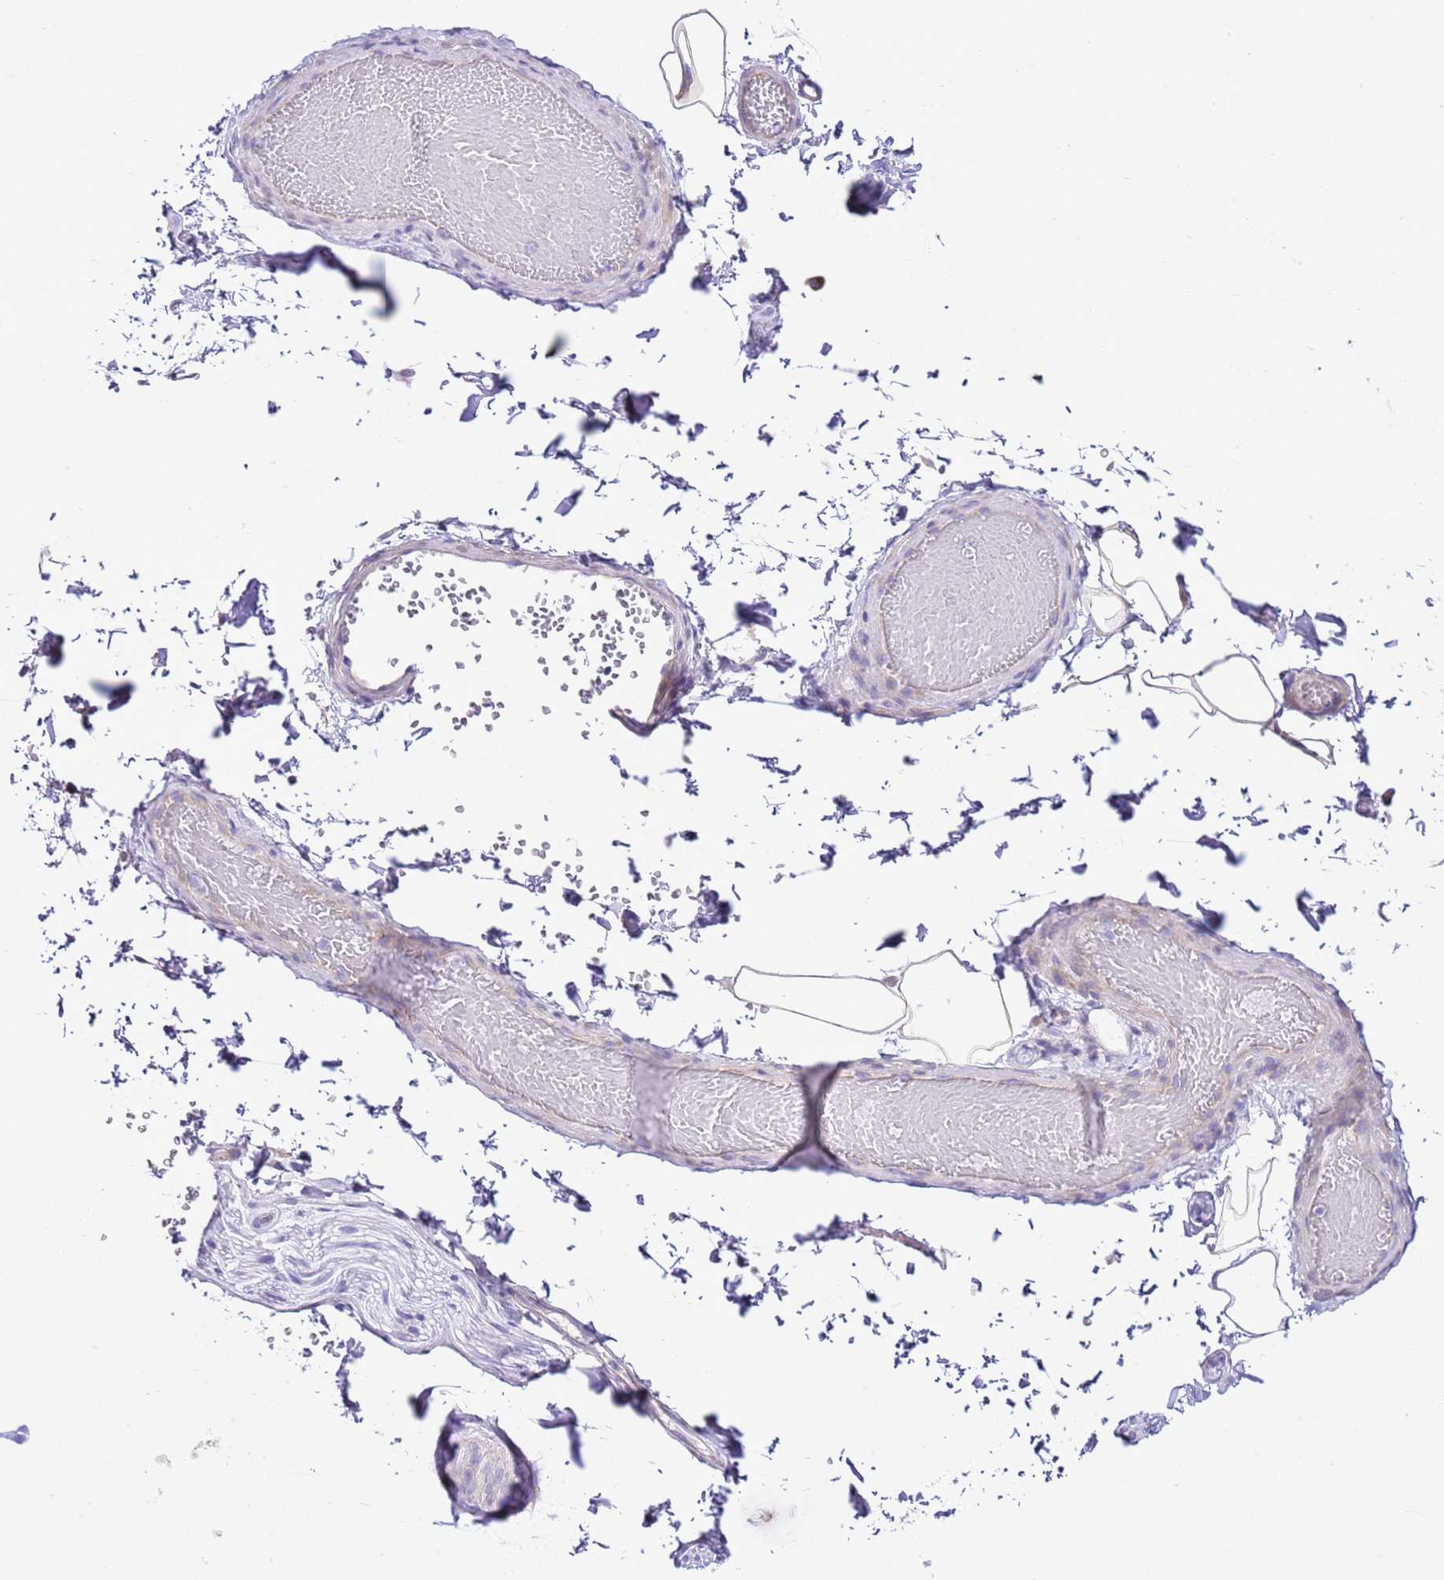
{"staining": {"intensity": "negative", "quantity": "none", "location": "none"}, "tissue": "adipose tissue", "cell_type": "Adipocytes", "image_type": "normal", "snomed": [{"axis": "morphology", "description": "Normal tissue, NOS"}, {"axis": "topography", "description": "Soft tissue"}, {"axis": "topography", "description": "Vascular tissue"}, {"axis": "topography", "description": "Peripheral nerve tissue"}], "caption": "This is a image of immunohistochemistry staining of benign adipose tissue, which shows no staining in adipocytes.", "gene": "RPS10", "patient": {"sex": "male", "age": 32}}